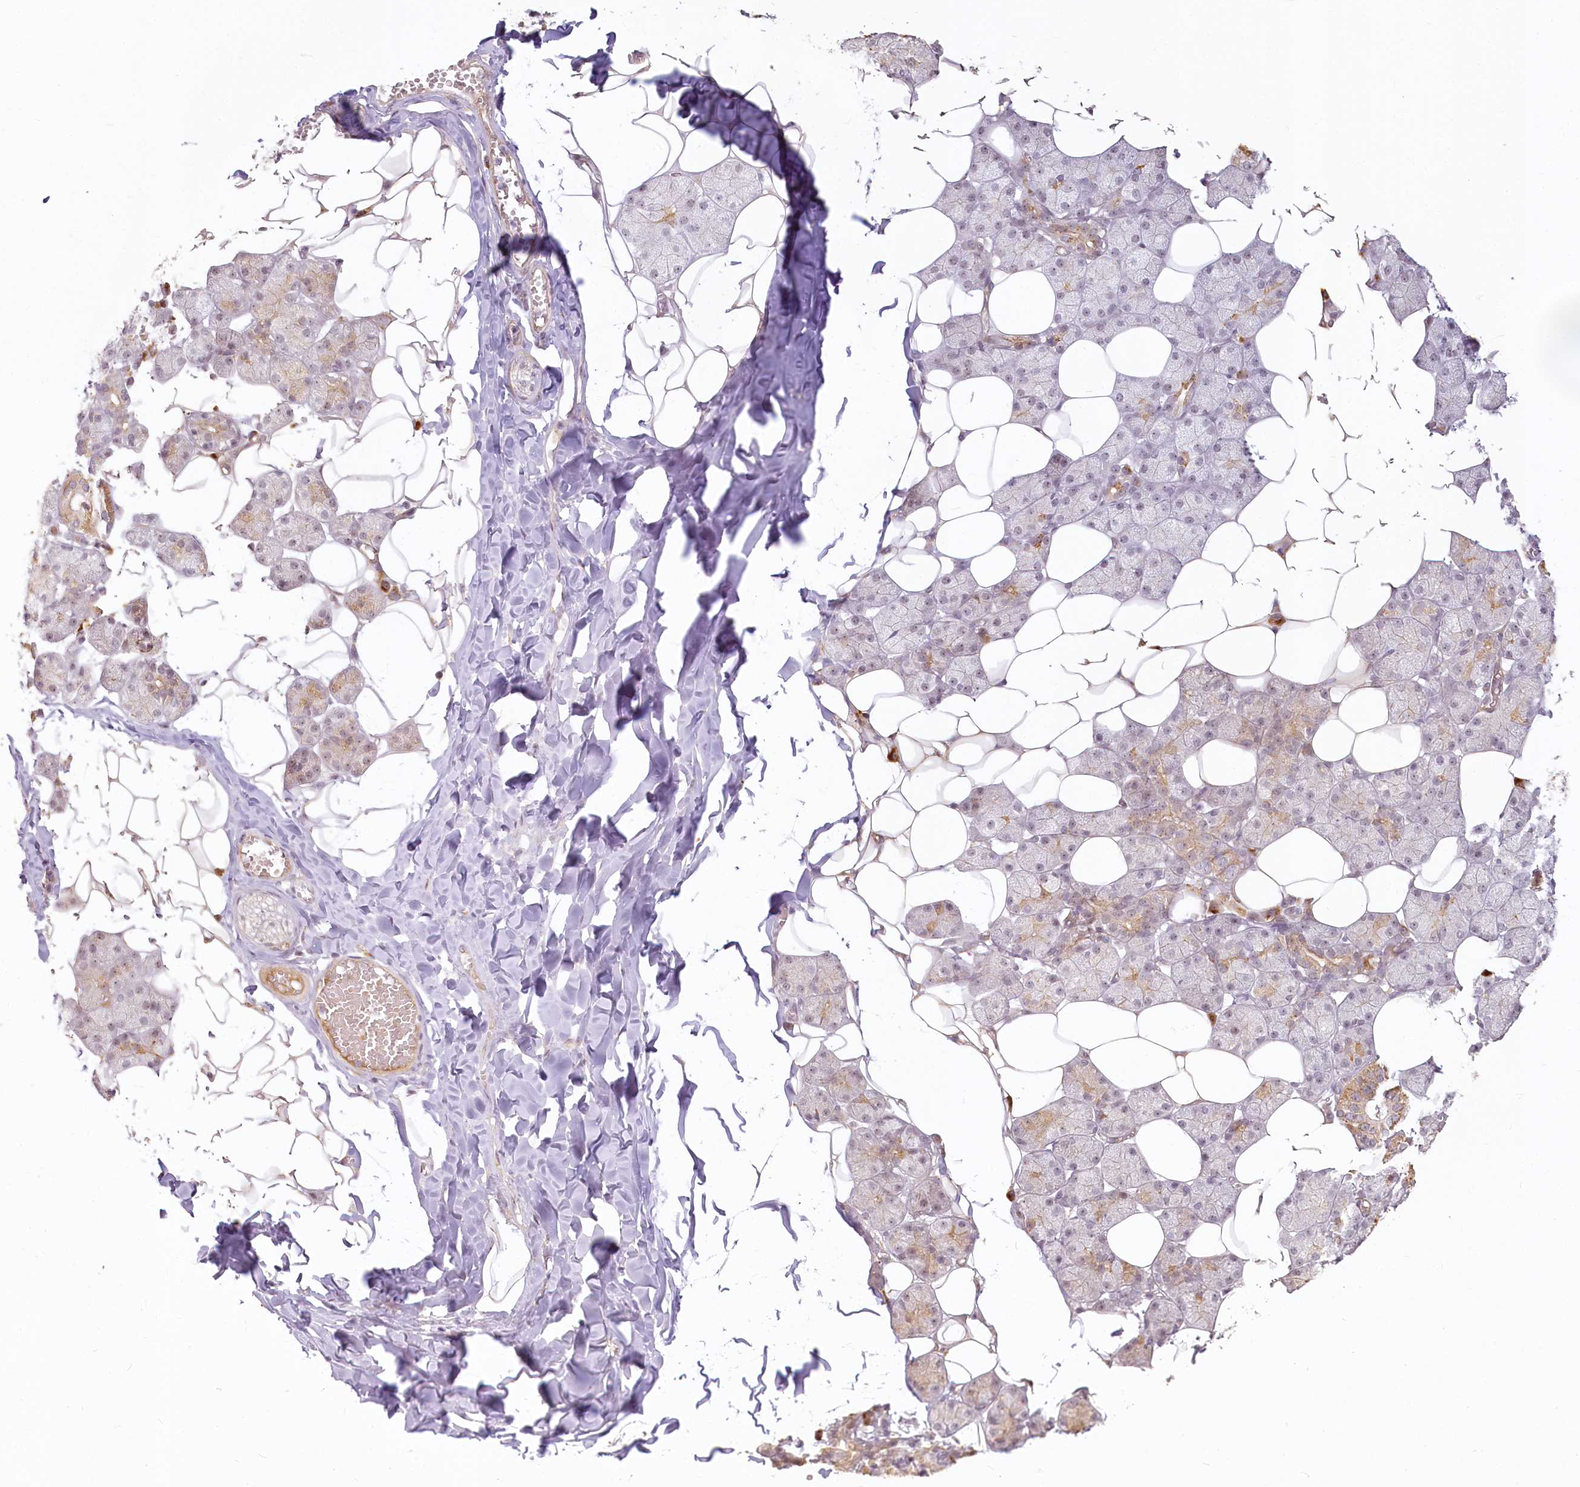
{"staining": {"intensity": "moderate", "quantity": "<25%", "location": "cytoplasmic/membranous,nuclear"}, "tissue": "salivary gland", "cell_type": "Glandular cells", "image_type": "normal", "snomed": [{"axis": "morphology", "description": "Normal tissue, NOS"}, {"axis": "topography", "description": "Salivary gland"}], "caption": "DAB immunohistochemical staining of unremarkable salivary gland exhibits moderate cytoplasmic/membranous,nuclear protein staining in approximately <25% of glandular cells.", "gene": "EXOSC7", "patient": {"sex": "female", "age": 33}}